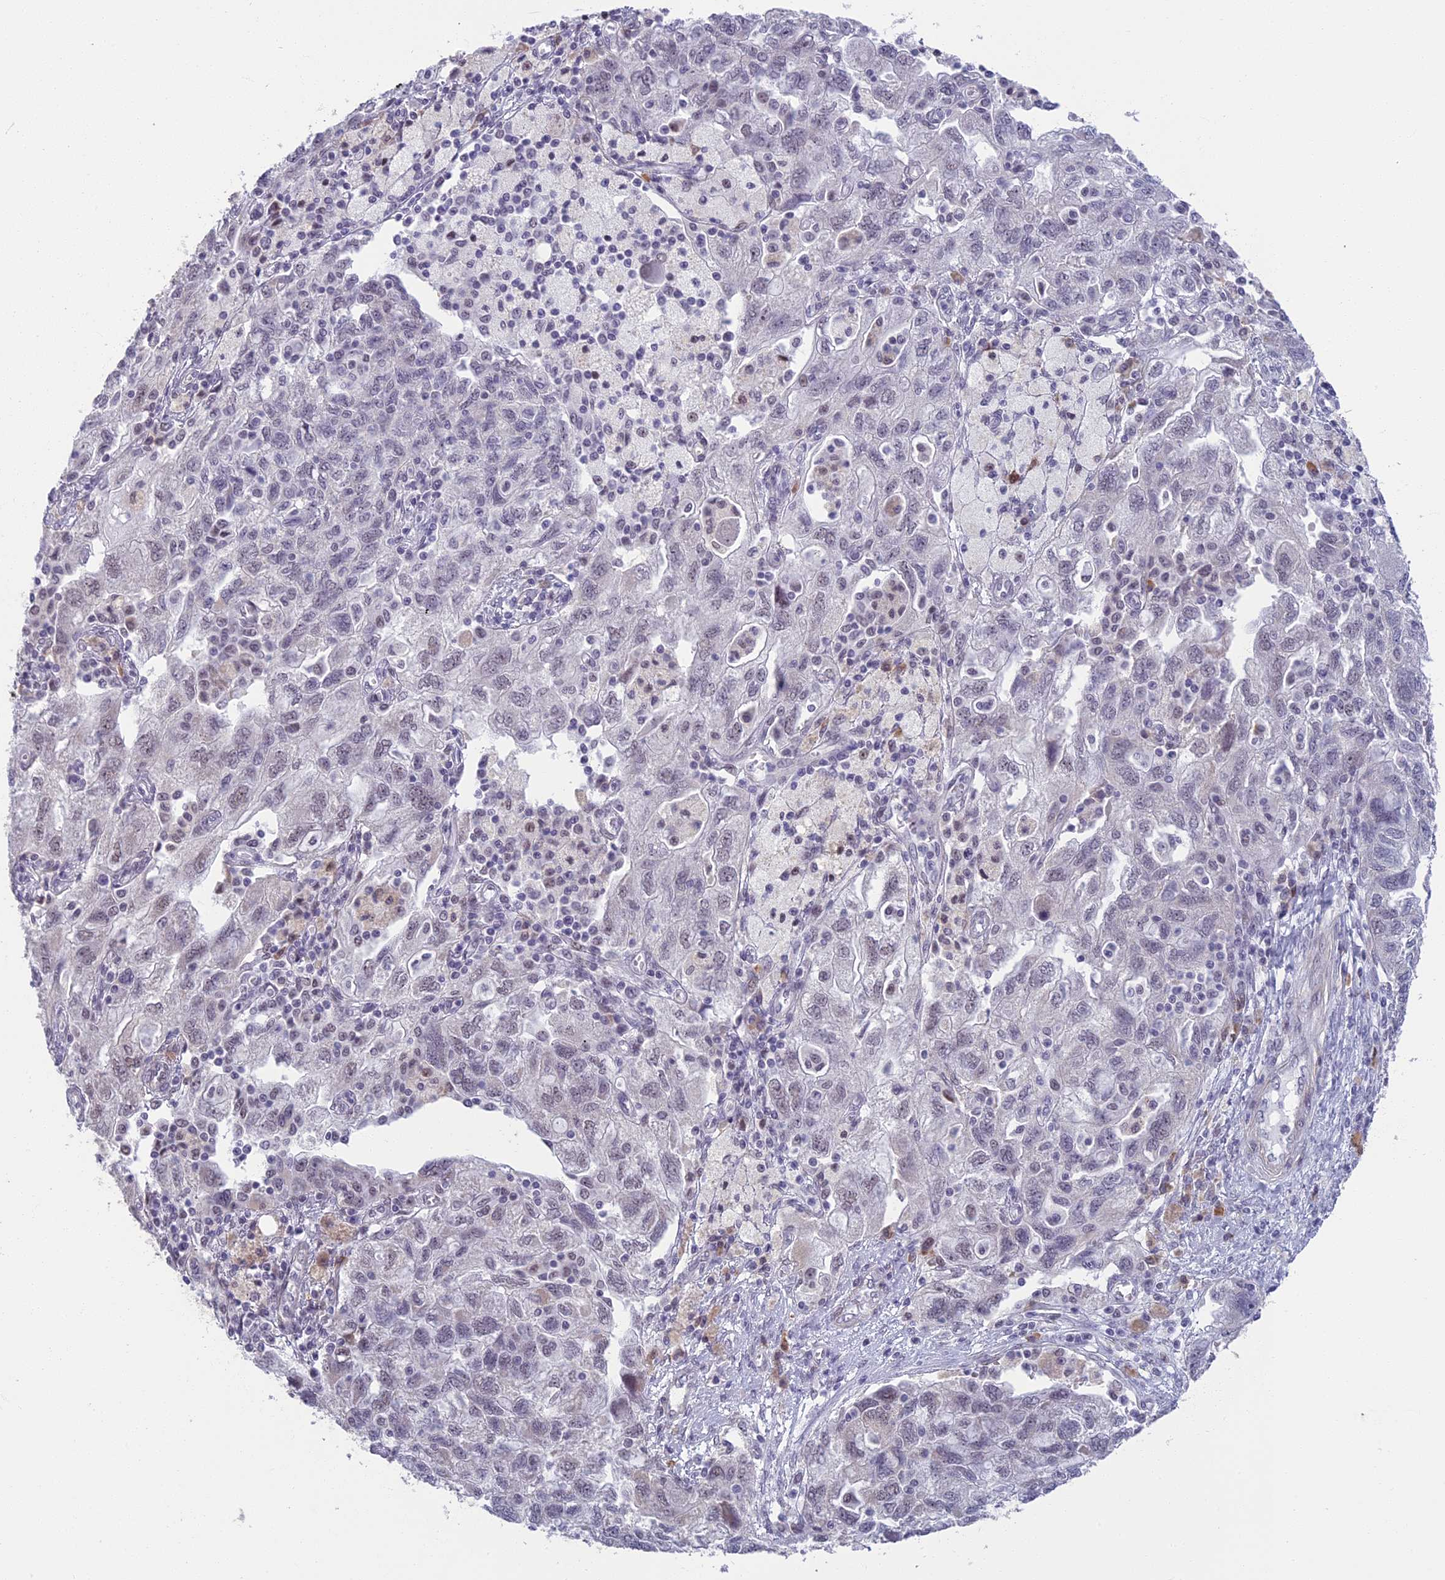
{"staining": {"intensity": "negative", "quantity": "none", "location": "none"}, "tissue": "ovarian cancer", "cell_type": "Tumor cells", "image_type": "cancer", "snomed": [{"axis": "morphology", "description": "Carcinoma, NOS"}, {"axis": "morphology", "description": "Cystadenocarcinoma, serous, NOS"}, {"axis": "topography", "description": "Ovary"}], "caption": "A micrograph of human ovarian cancer is negative for staining in tumor cells.", "gene": "MORF4L1", "patient": {"sex": "female", "age": 69}}